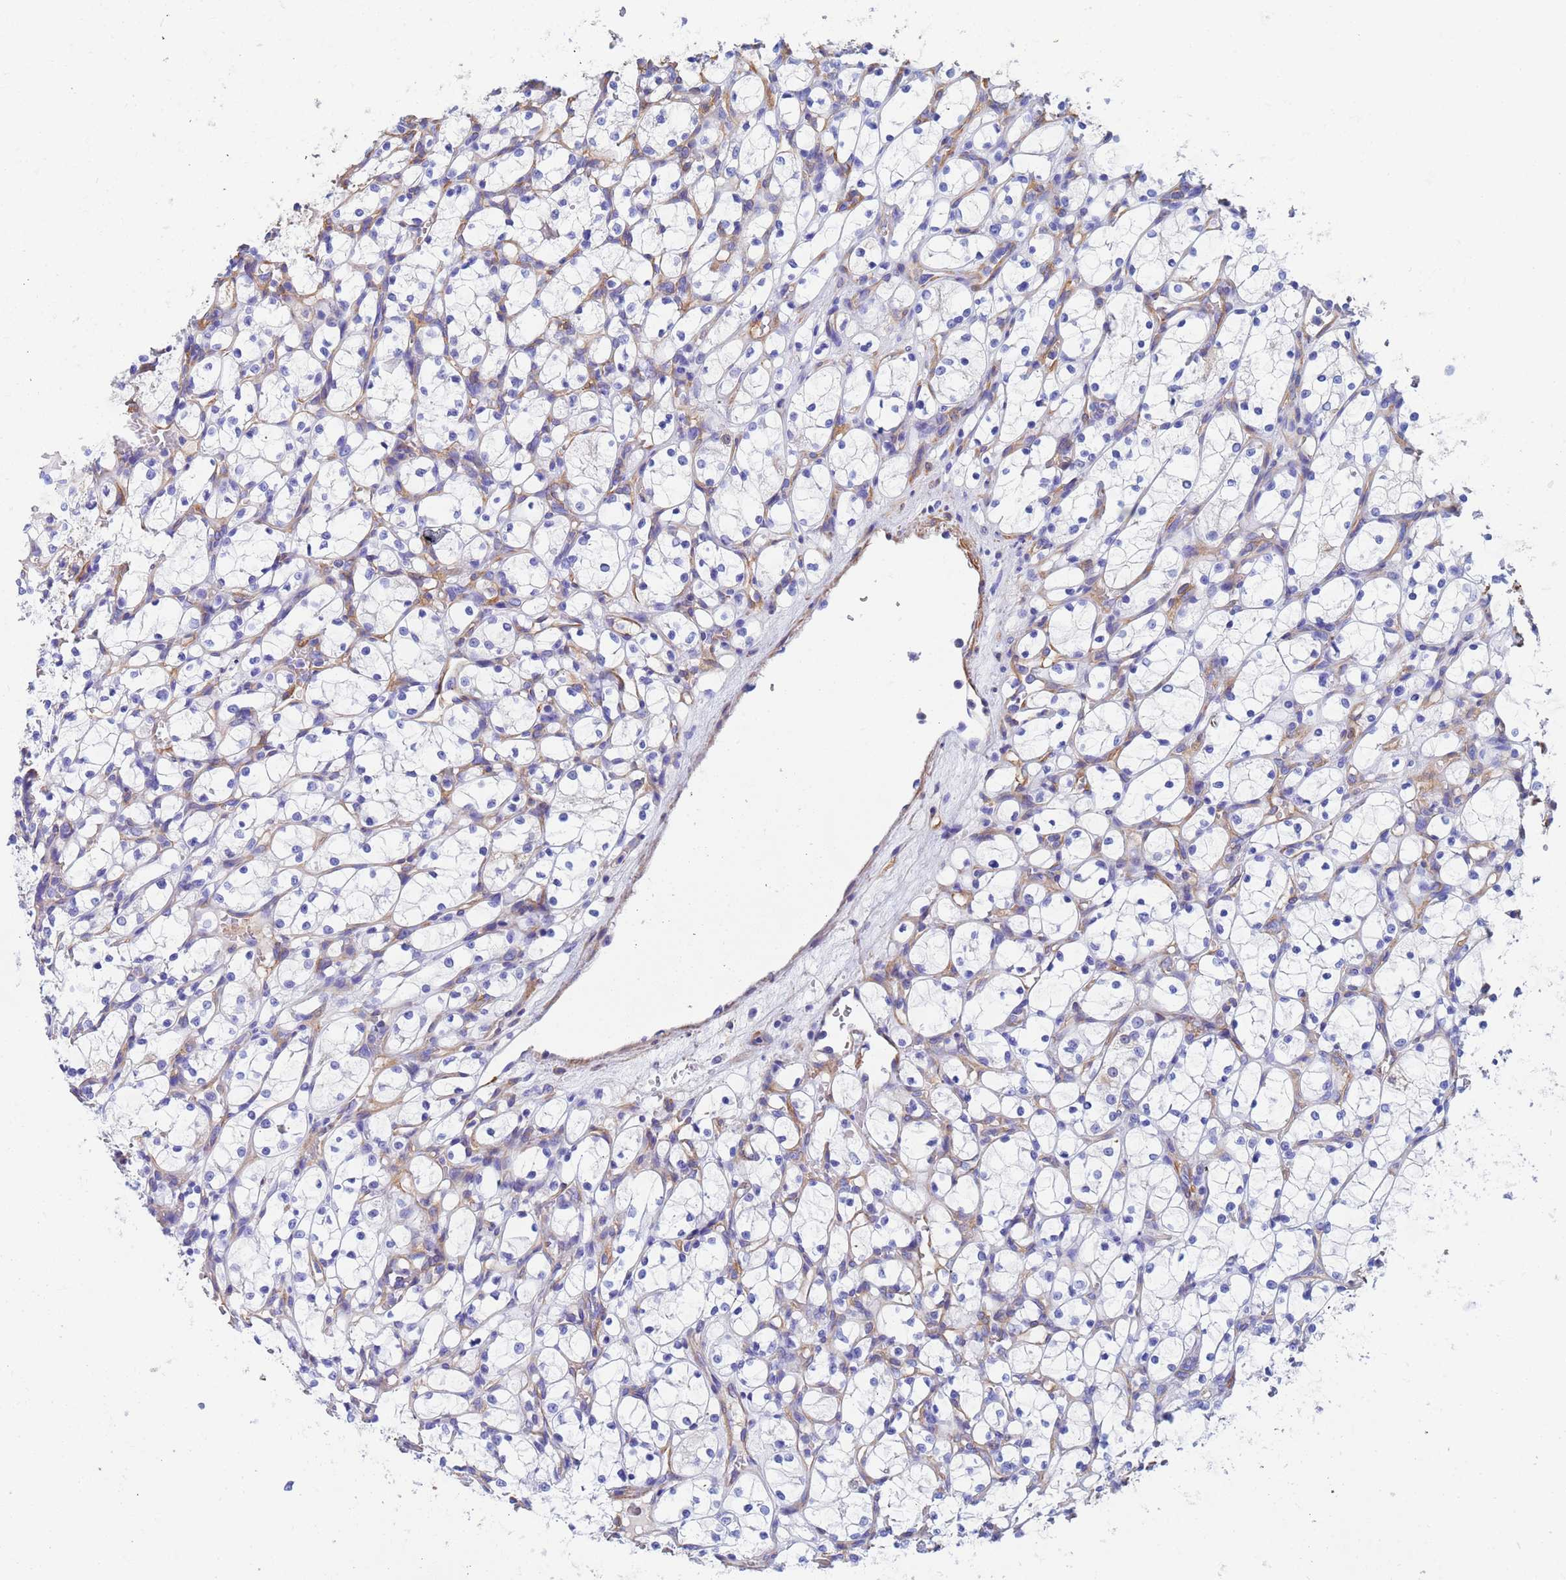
{"staining": {"intensity": "negative", "quantity": "none", "location": "none"}, "tissue": "renal cancer", "cell_type": "Tumor cells", "image_type": "cancer", "snomed": [{"axis": "morphology", "description": "Adenocarcinoma, NOS"}, {"axis": "topography", "description": "Kidney"}], "caption": "Tumor cells are negative for protein expression in human renal cancer (adenocarcinoma).", "gene": "CST4", "patient": {"sex": "female", "age": 69}}